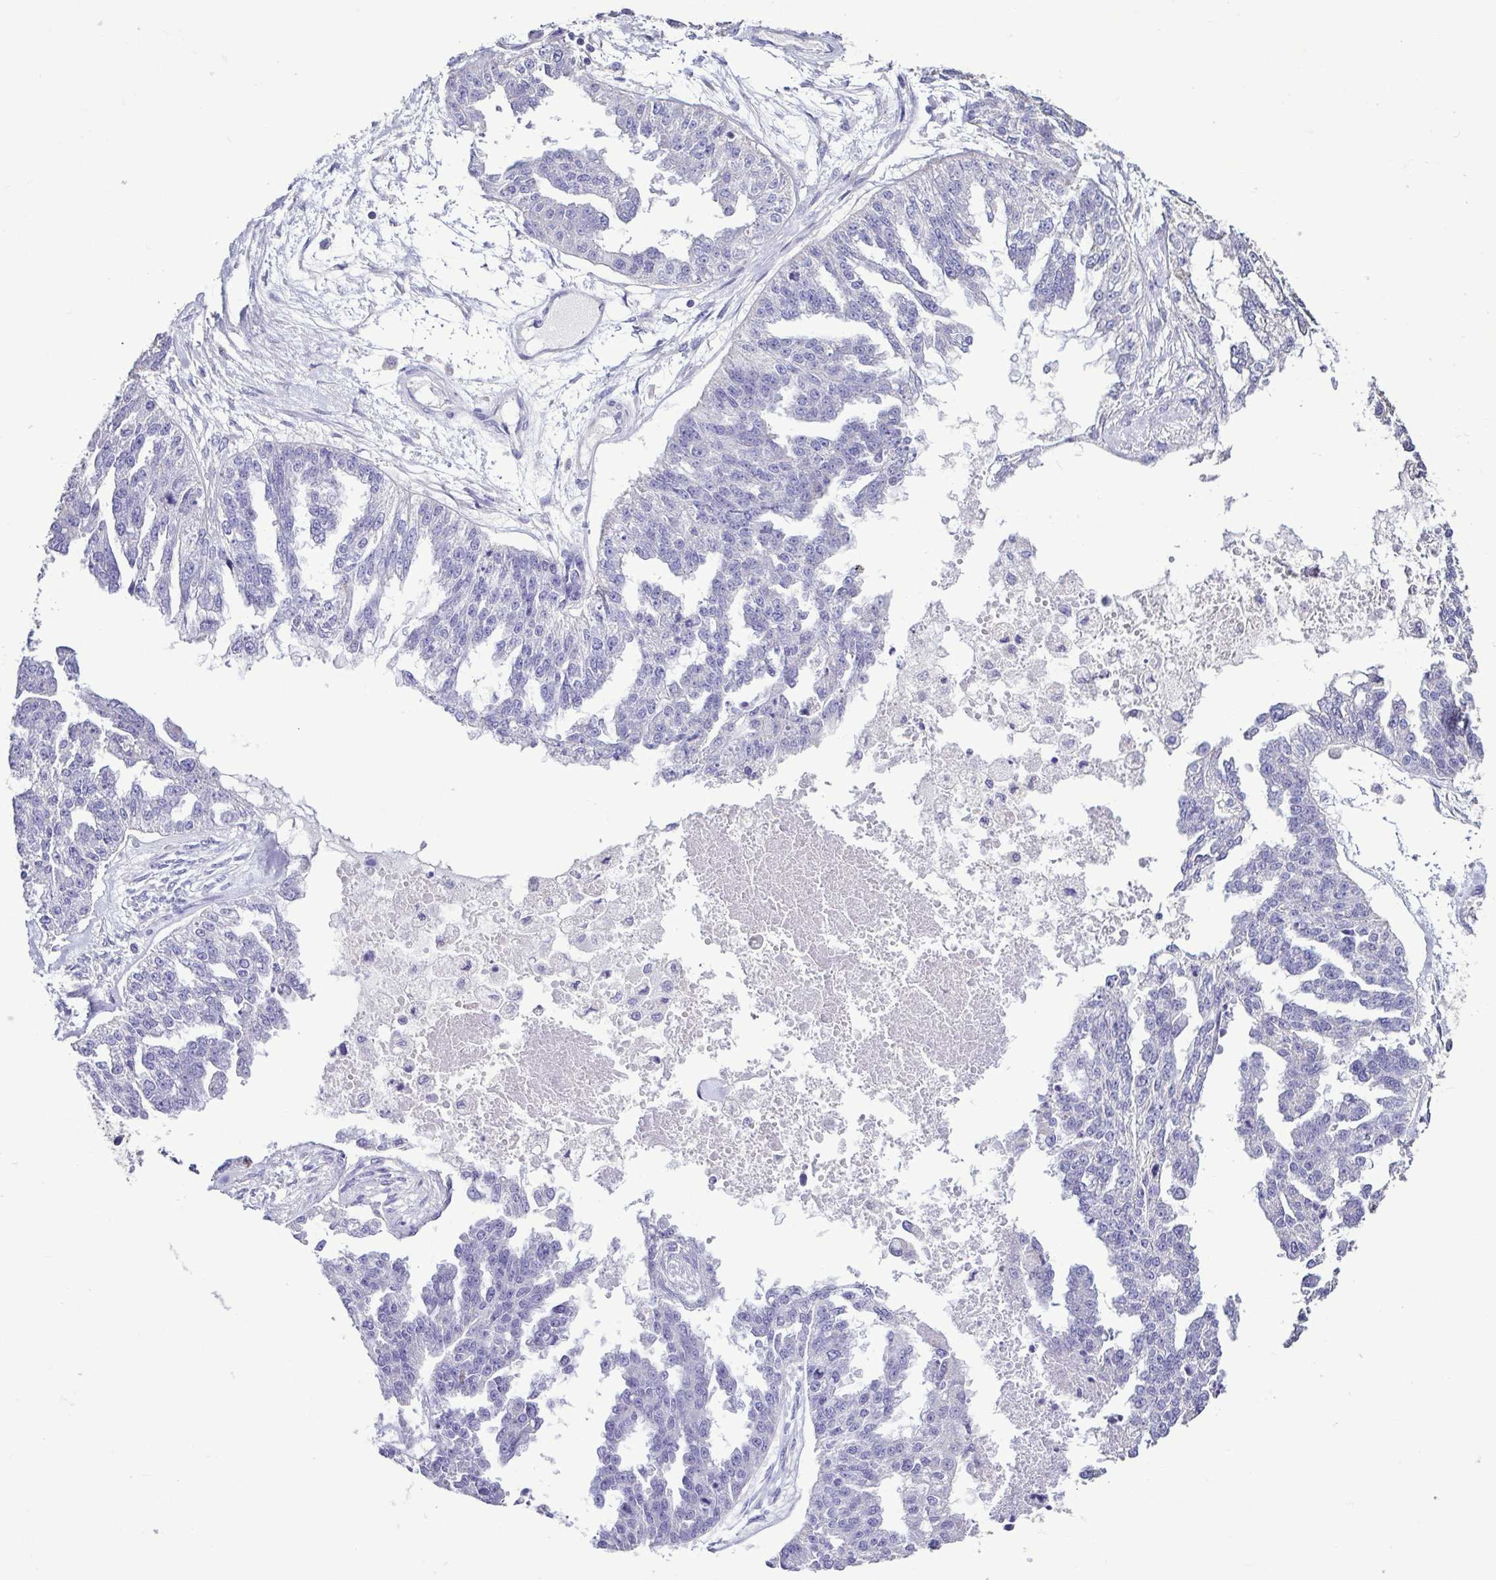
{"staining": {"intensity": "negative", "quantity": "none", "location": "none"}, "tissue": "ovarian cancer", "cell_type": "Tumor cells", "image_type": "cancer", "snomed": [{"axis": "morphology", "description": "Cystadenocarcinoma, serous, NOS"}, {"axis": "topography", "description": "Ovary"}], "caption": "IHC photomicrograph of ovarian cancer (serous cystadenocarcinoma) stained for a protein (brown), which displays no staining in tumor cells.", "gene": "PLA2G4E", "patient": {"sex": "female", "age": 58}}